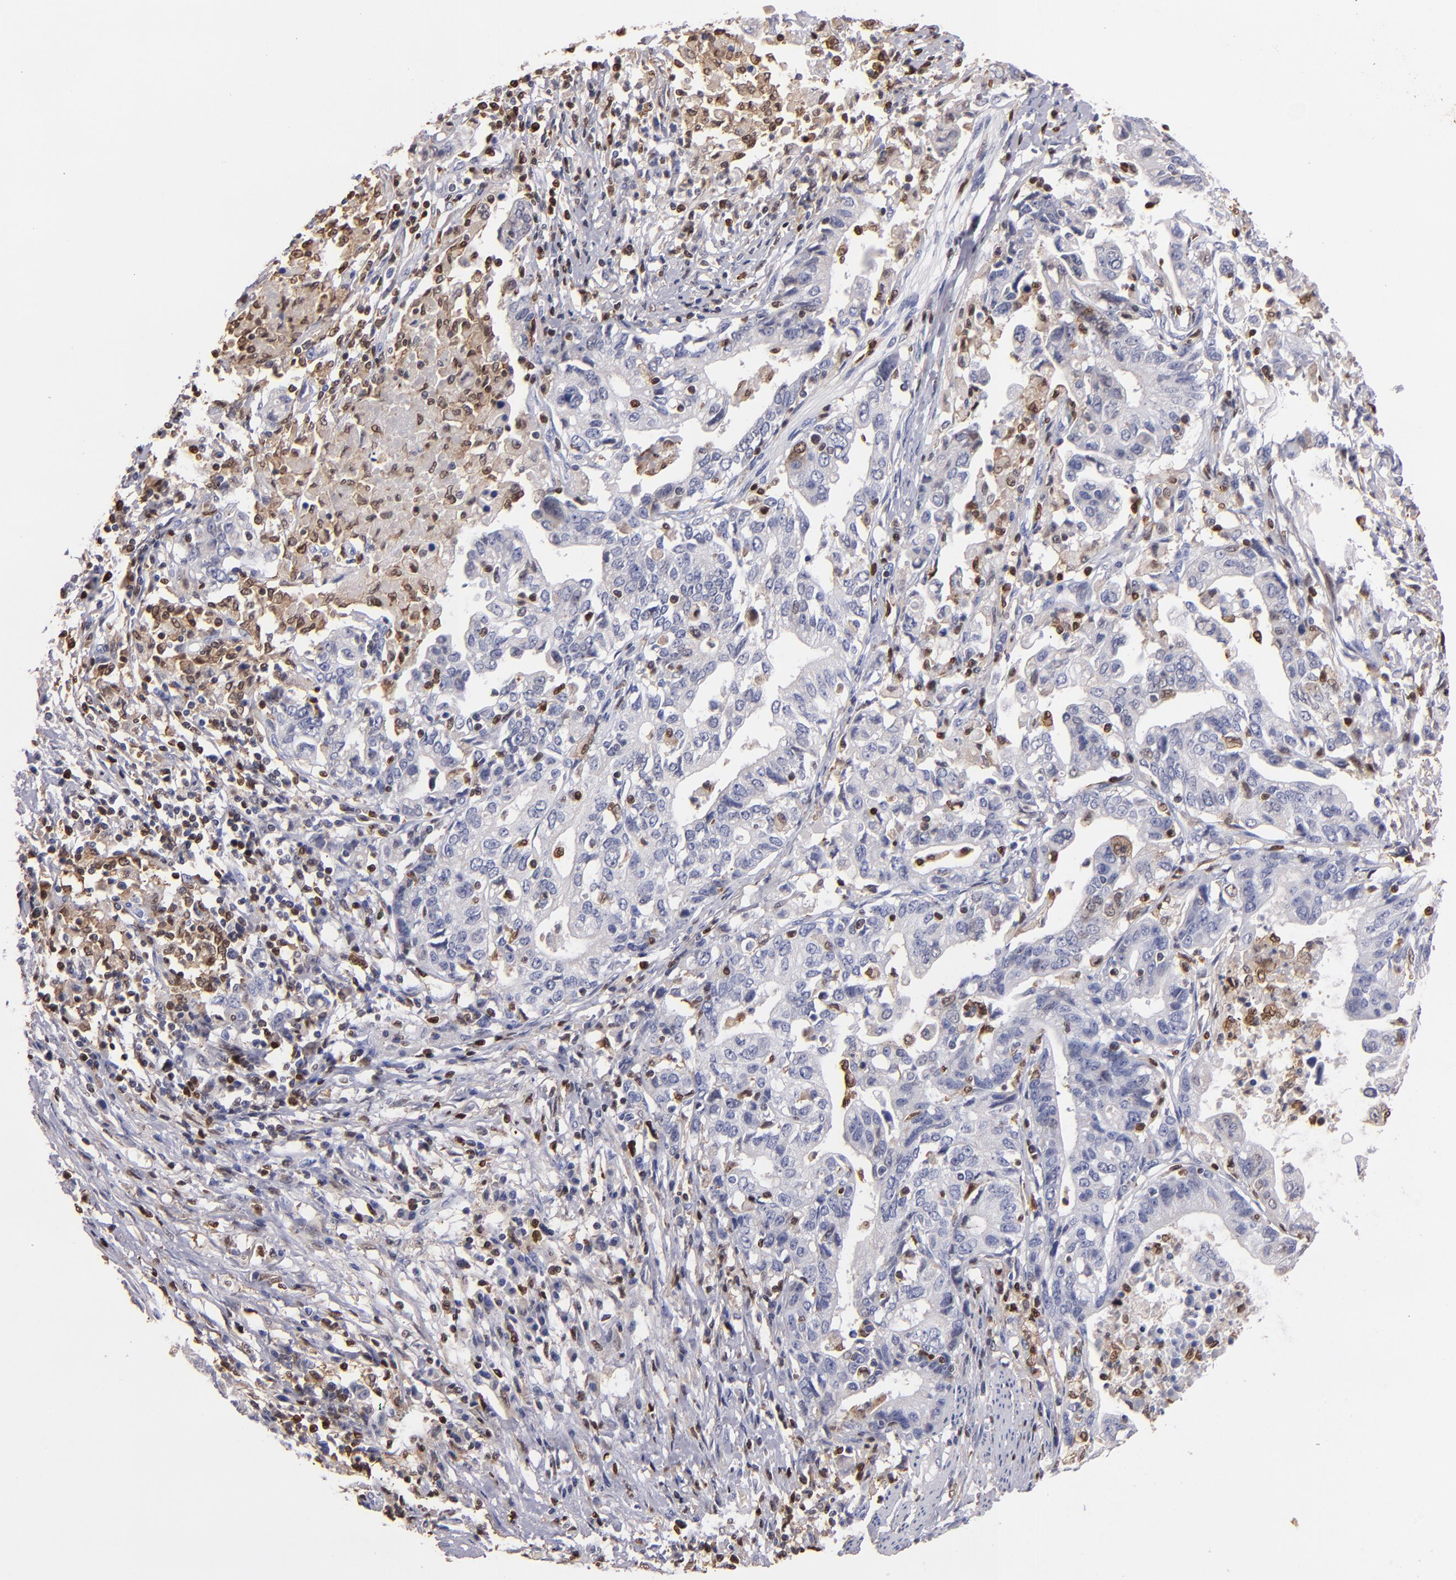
{"staining": {"intensity": "weak", "quantity": "<25%", "location": "cytoplasmic/membranous"}, "tissue": "stomach cancer", "cell_type": "Tumor cells", "image_type": "cancer", "snomed": [{"axis": "morphology", "description": "Adenocarcinoma, NOS"}, {"axis": "topography", "description": "Stomach, upper"}], "caption": "High magnification brightfield microscopy of adenocarcinoma (stomach) stained with DAB (brown) and counterstained with hematoxylin (blue): tumor cells show no significant staining.", "gene": "S100A4", "patient": {"sex": "male", "age": 71}}